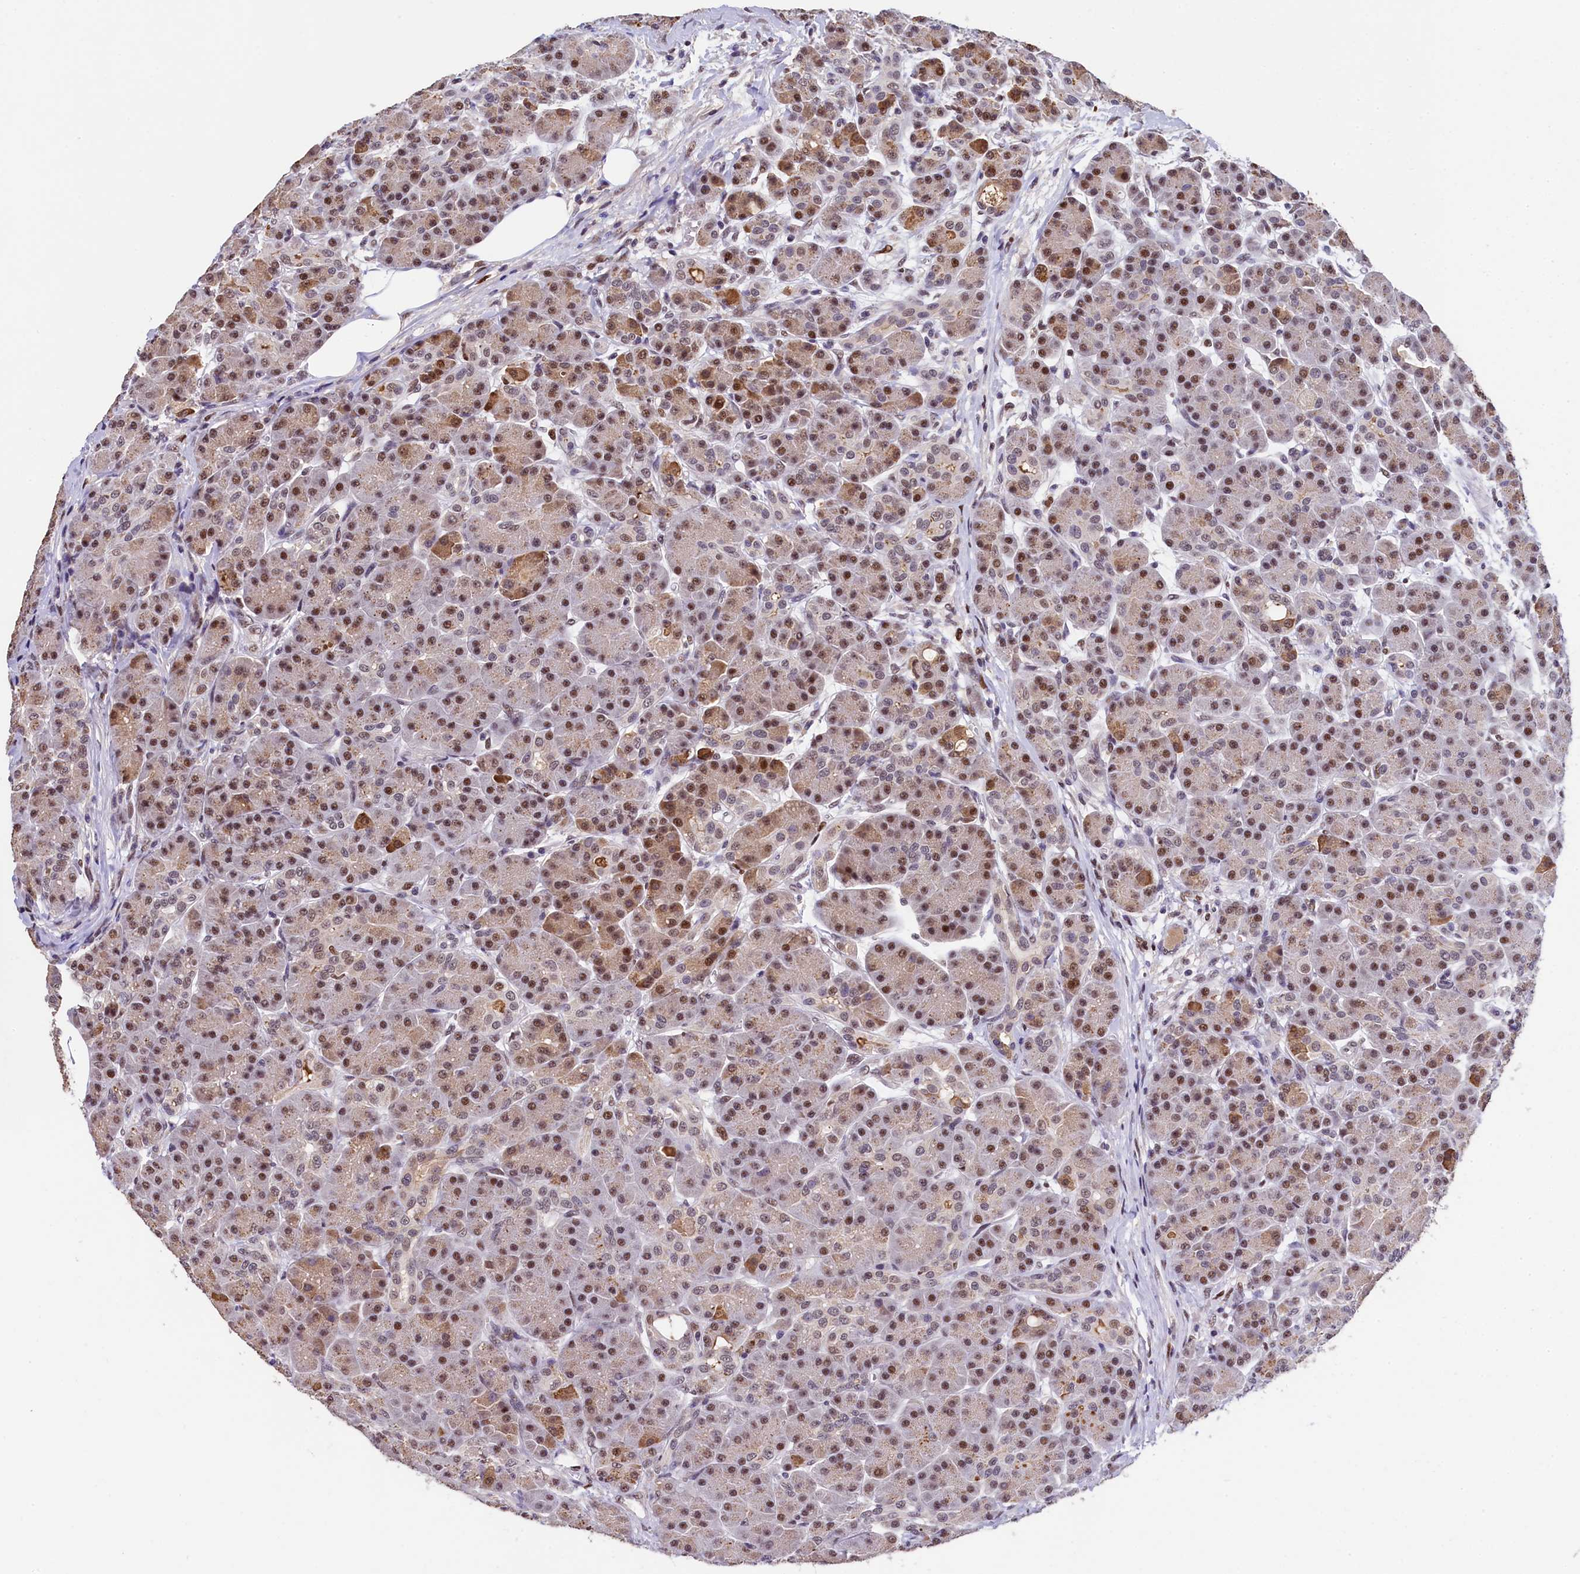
{"staining": {"intensity": "moderate", "quantity": "25%-75%", "location": "cytoplasmic/membranous,nuclear"}, "tissue": "pancreas", "cell_type": "Exocrine glandular cells", "image_type": "normal", "snomed": [{"axis": "morphology", "description": "Normal tissue, NOS"}, {"axis": "topography", "description": "Pancreas"}], "caption": "Protein staining of benign pancreas reveals moderate cytoplasmic/membranous,nuclear staining in about 25%-75% of exocrine glandular cells.", "gene": "HECTD4", "patient": {"sex": "male", "age": 63}}